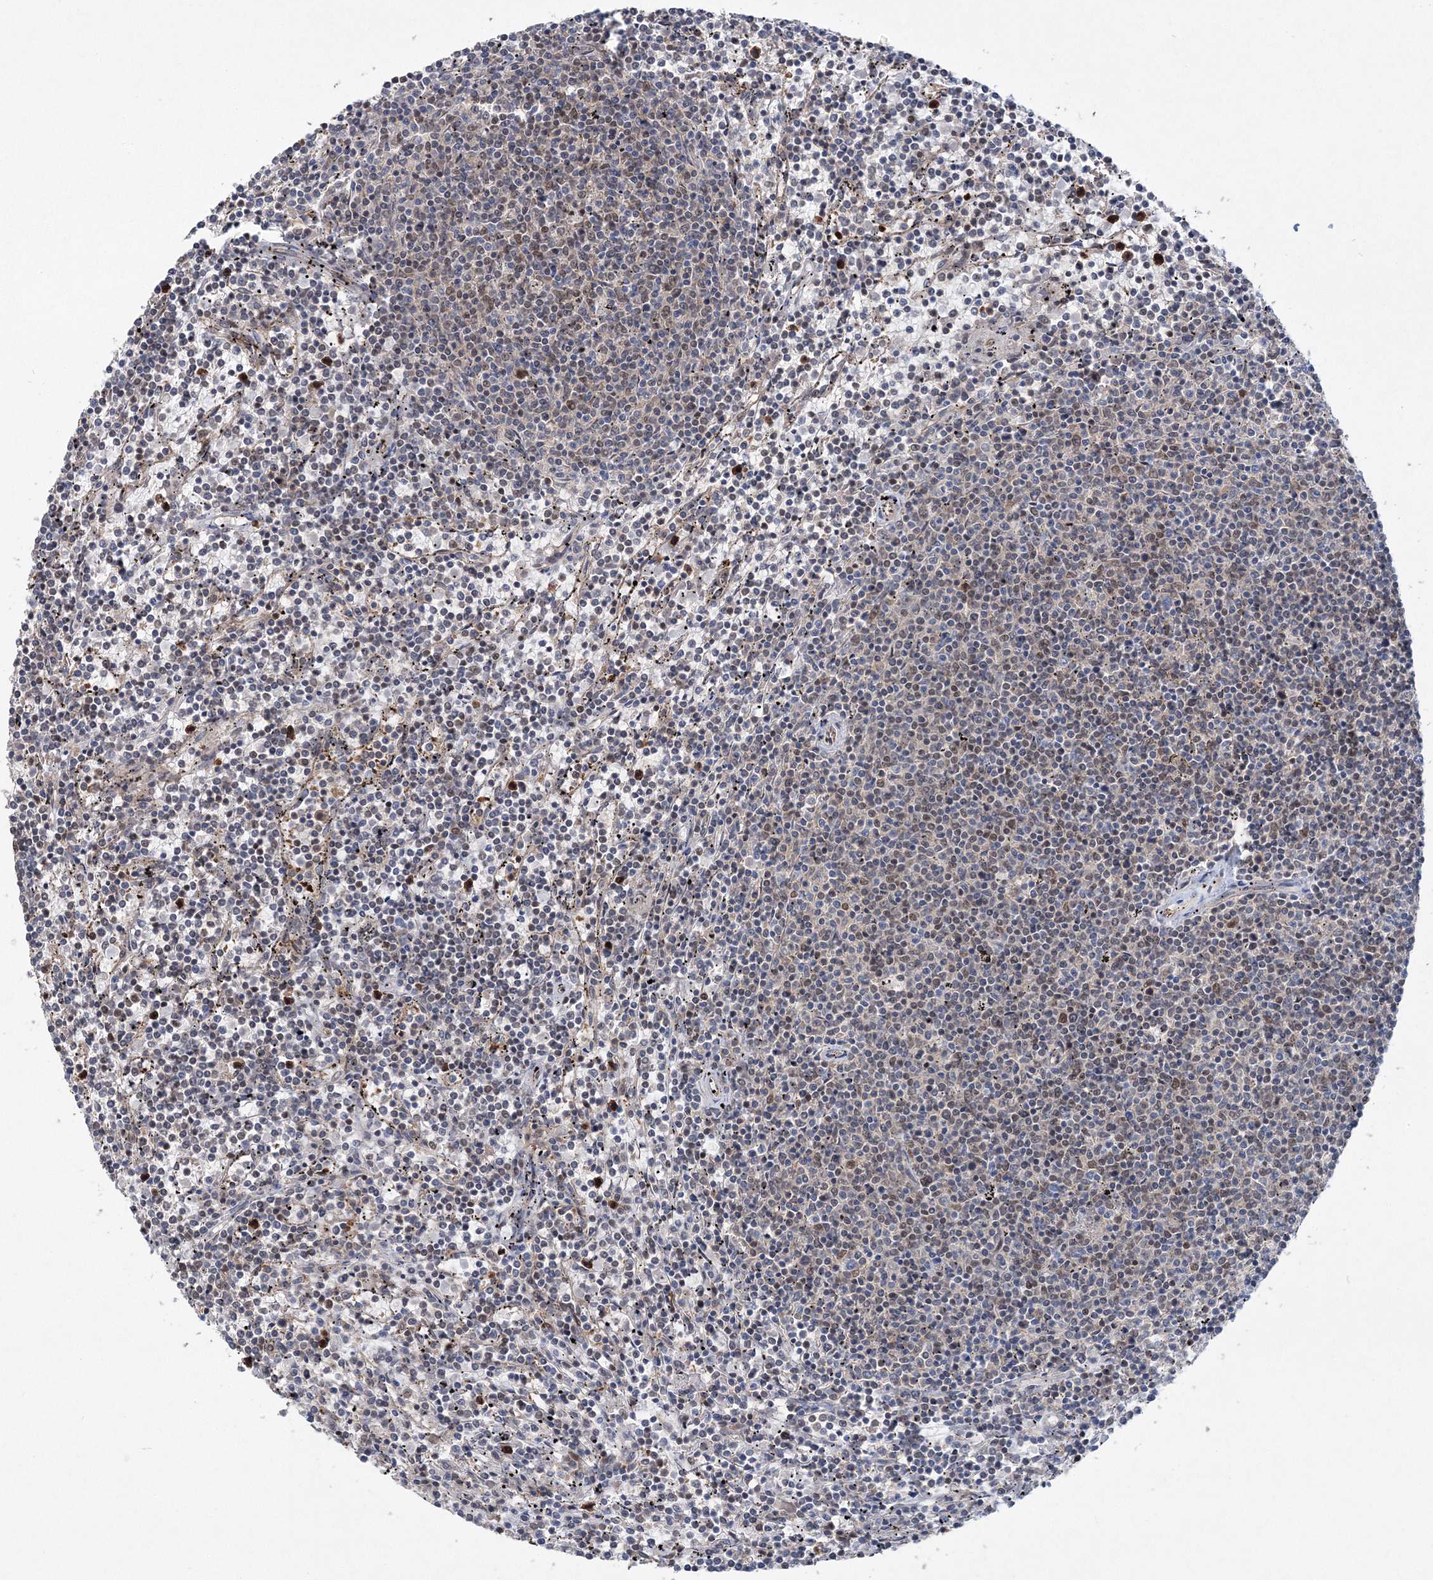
{"staining": {"intensity": "weak", "quantity": "25%-75%", "location": "nuclear"}, "tissue": "lymphoma", "cell_type": "Tumor cells", "image_type": "cancer", "snomed": [{"axis": "morphology", "description": "Malignant lymphoma, non-Hodgkin's type, Low grade"}, {"axis": "topography", "description": "Spleen"}], "caption": "Tumor cells exhibit weak nuclear expression in about 25%-75% of cells in malignant lymphoma, non-Hodgkin's type (low-grade).", "gene": "PDS5A", "patient": {"sex": "female", "age": 50}}